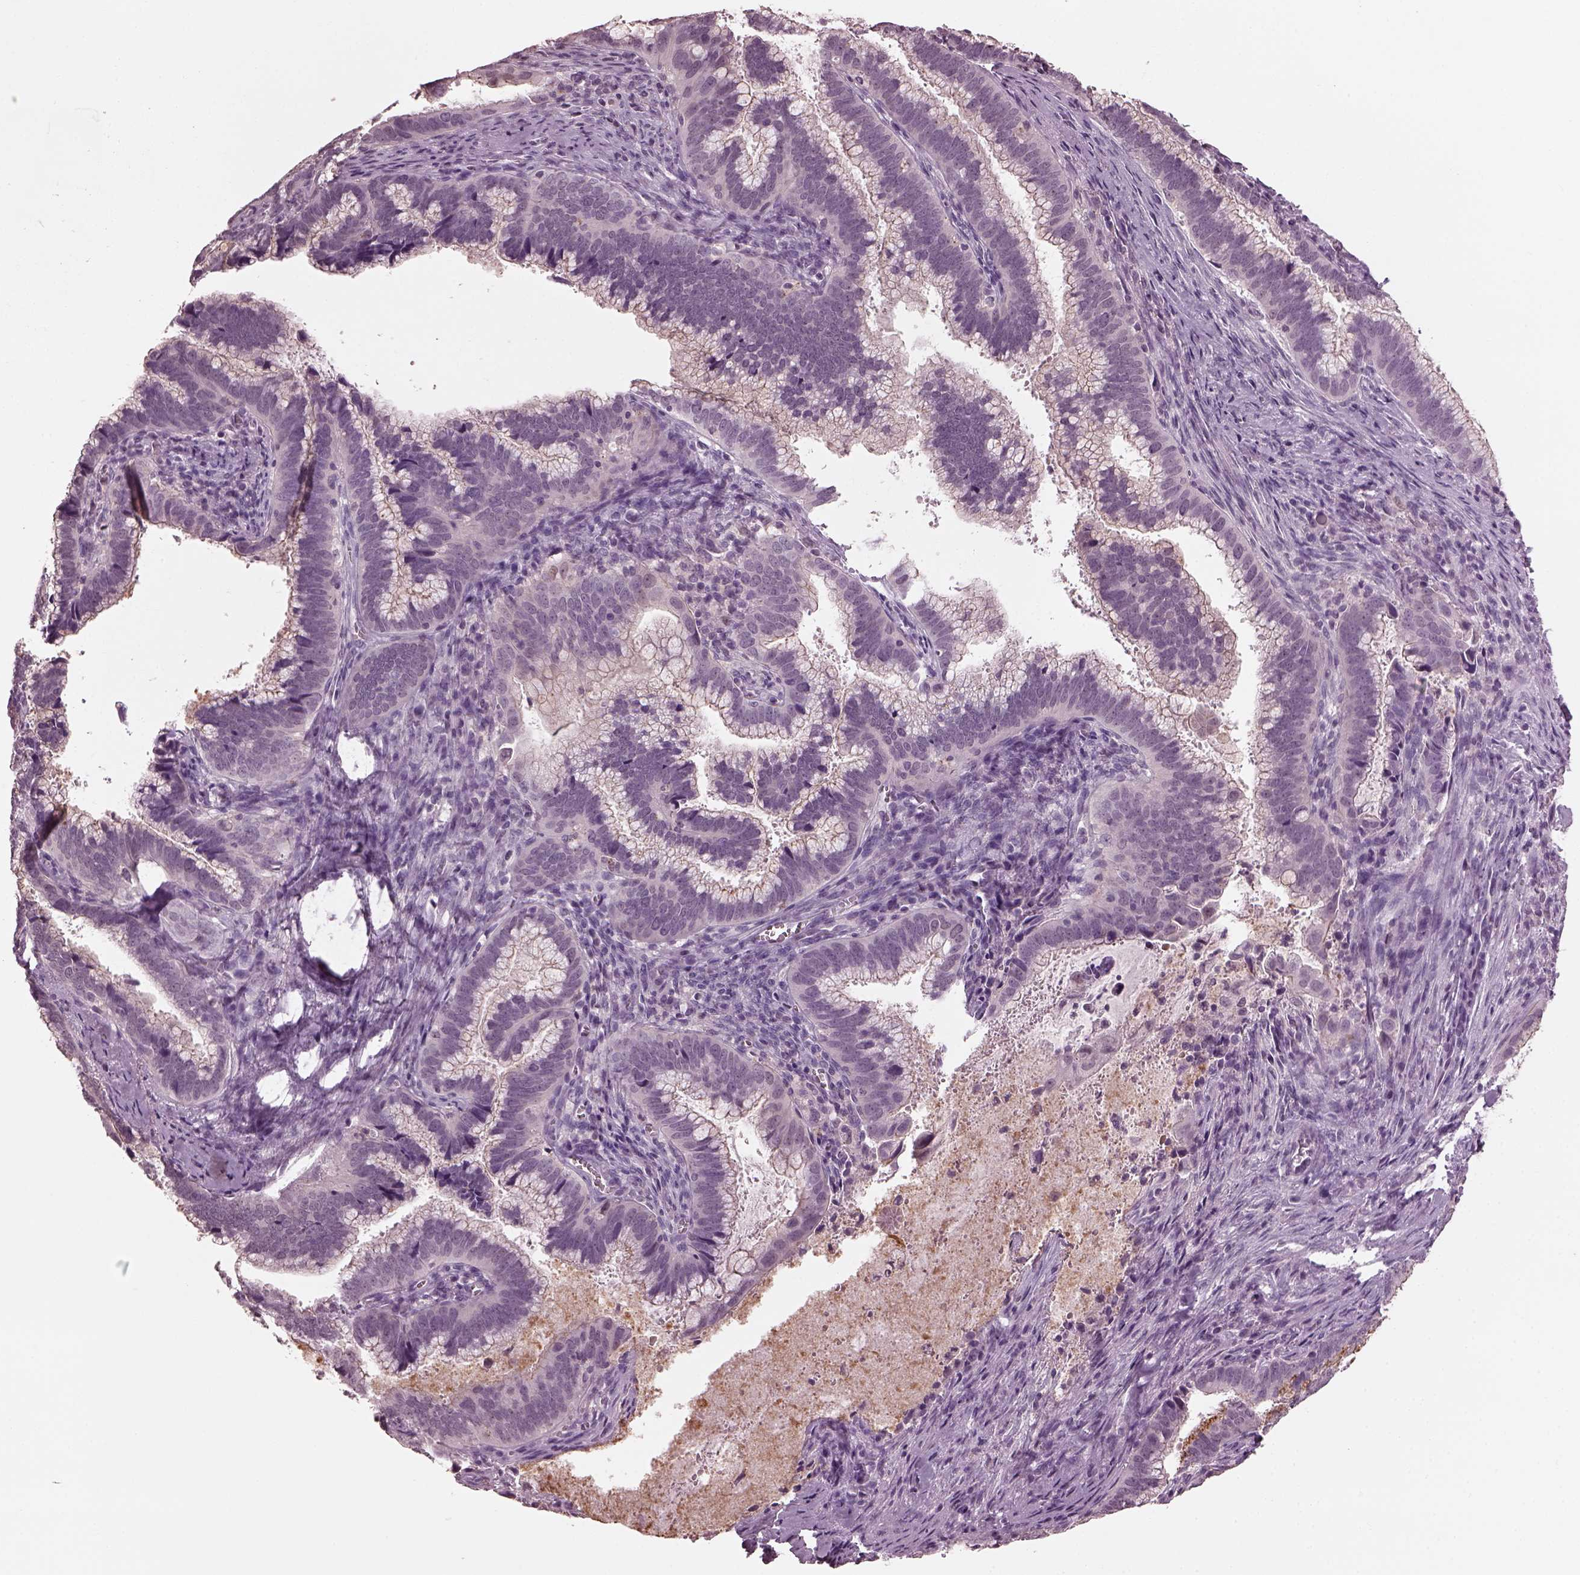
{"staining": {"intensity": "negative", "quantity": "none", "location": "none"}, "tissue": "cervical cancer", "cell_type": "Tumor cells", "image_type": "cancer", "snomed": [{"axis": "morphology", "description": "Adenocarcinoma, NOS"}, {"axis": "topography", "description": "Cervix"}], "caption": "IHC of cervical adenocarcinoma shows no positivity in tumor cells.", "gene": "TSKS", "patient": {"sex": "female", "age": 61}}